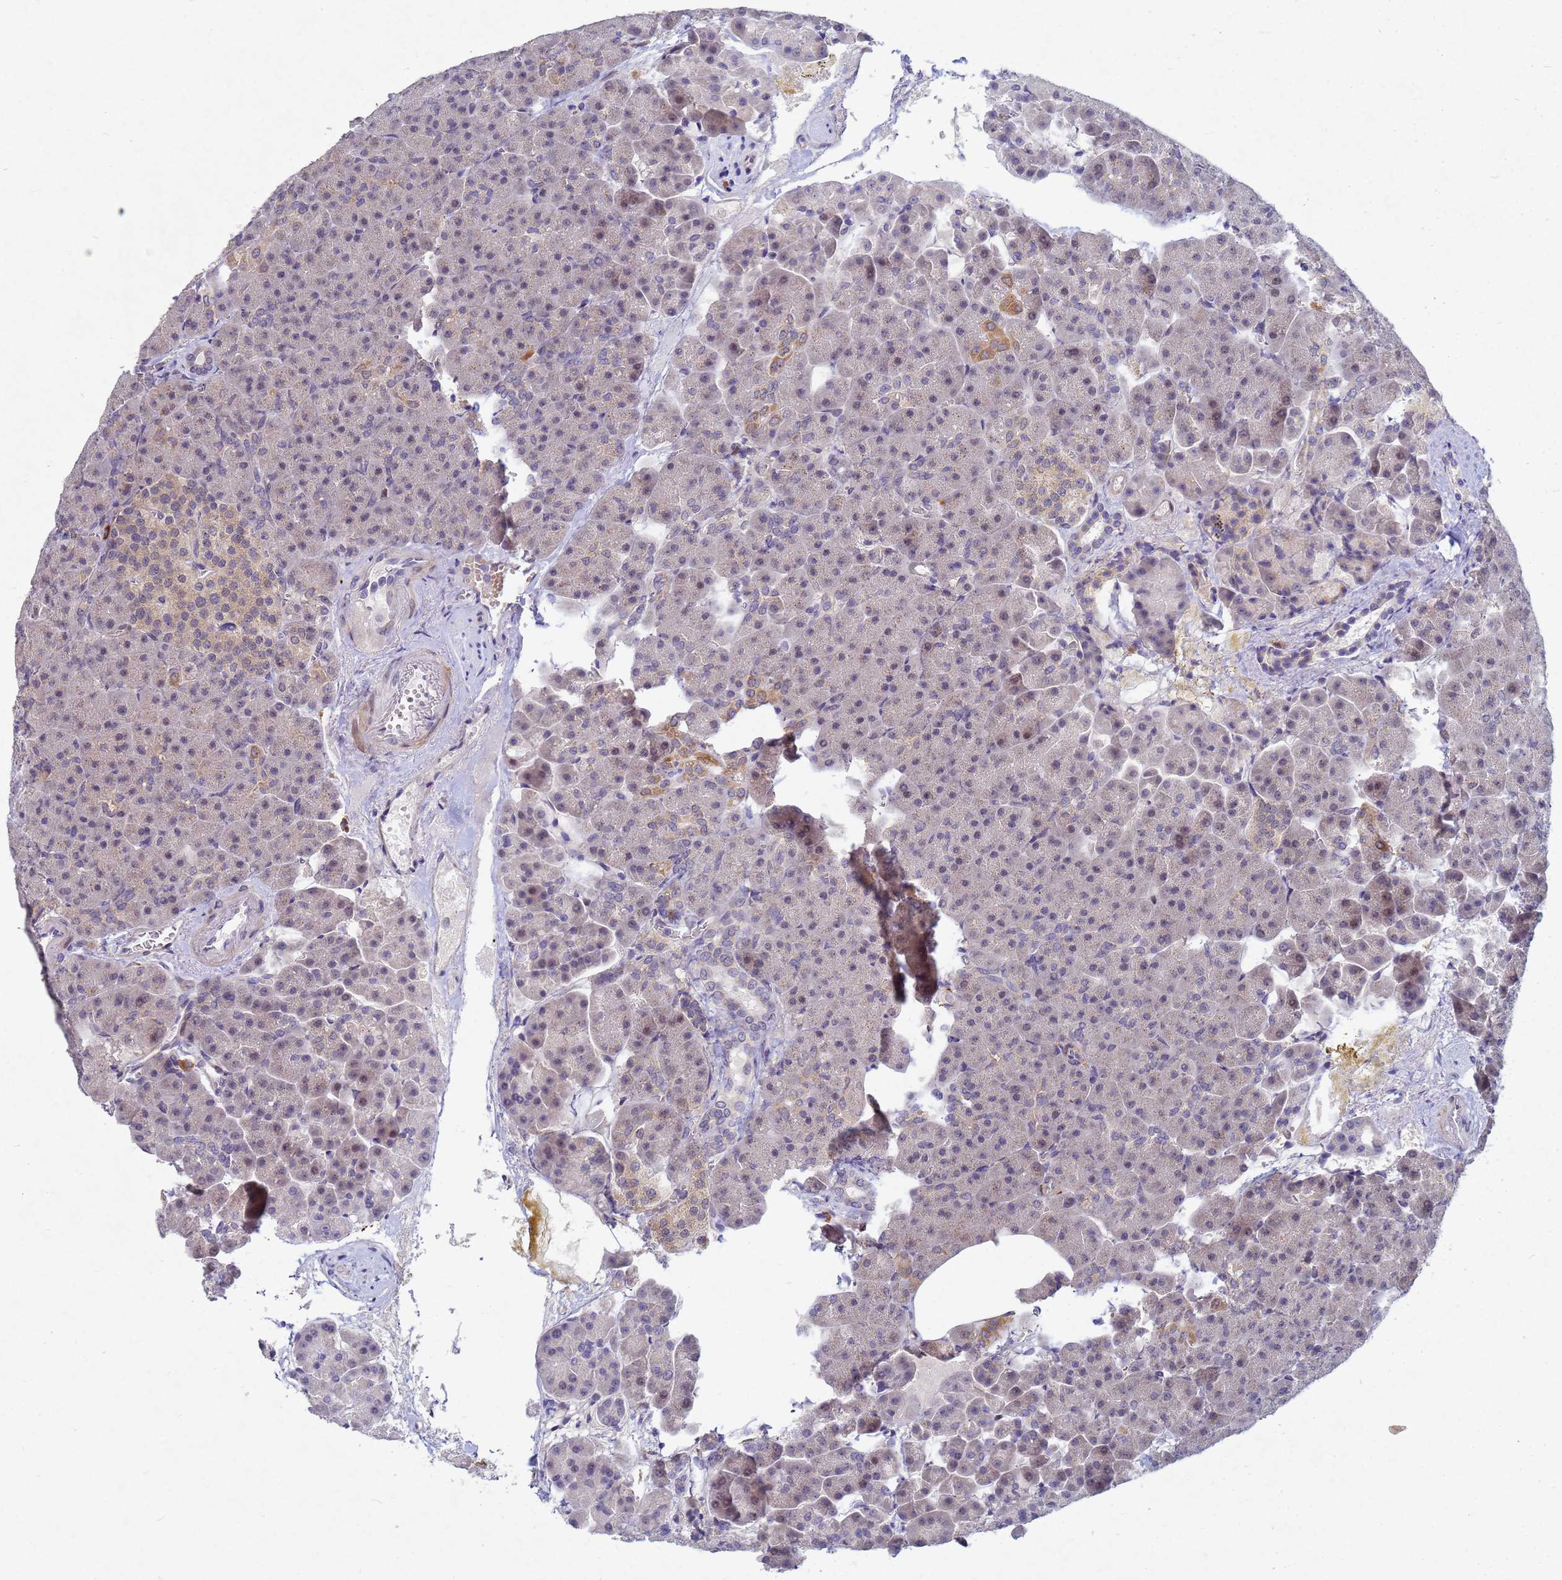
{"staining": {"intensity": "moderate", "quantity": "<25%", "location": "cytoplasmic/membranous"}, "tissue": "pancreas", "cell_type": "Exocrine glandular cells", "image_type": "normal", "snomed": [{"axis": "morphology", "description": "Normal tissue, NOS"}, {"axis": "topography", "description": "Pancreas"}], "caption": "The image exhibits staining of normal pancreas, revealing moderate cytoplasmic/membranous protein staining (brown color) within exocrine glandular cells. The staining was performed using DAB to visualize the protein expression in brown, while the nuclei were stained in blue with hematoxylin (Magnification: 20x).", "gene": "TNPO2", "patient": {"sex": "female", "age": 74}}